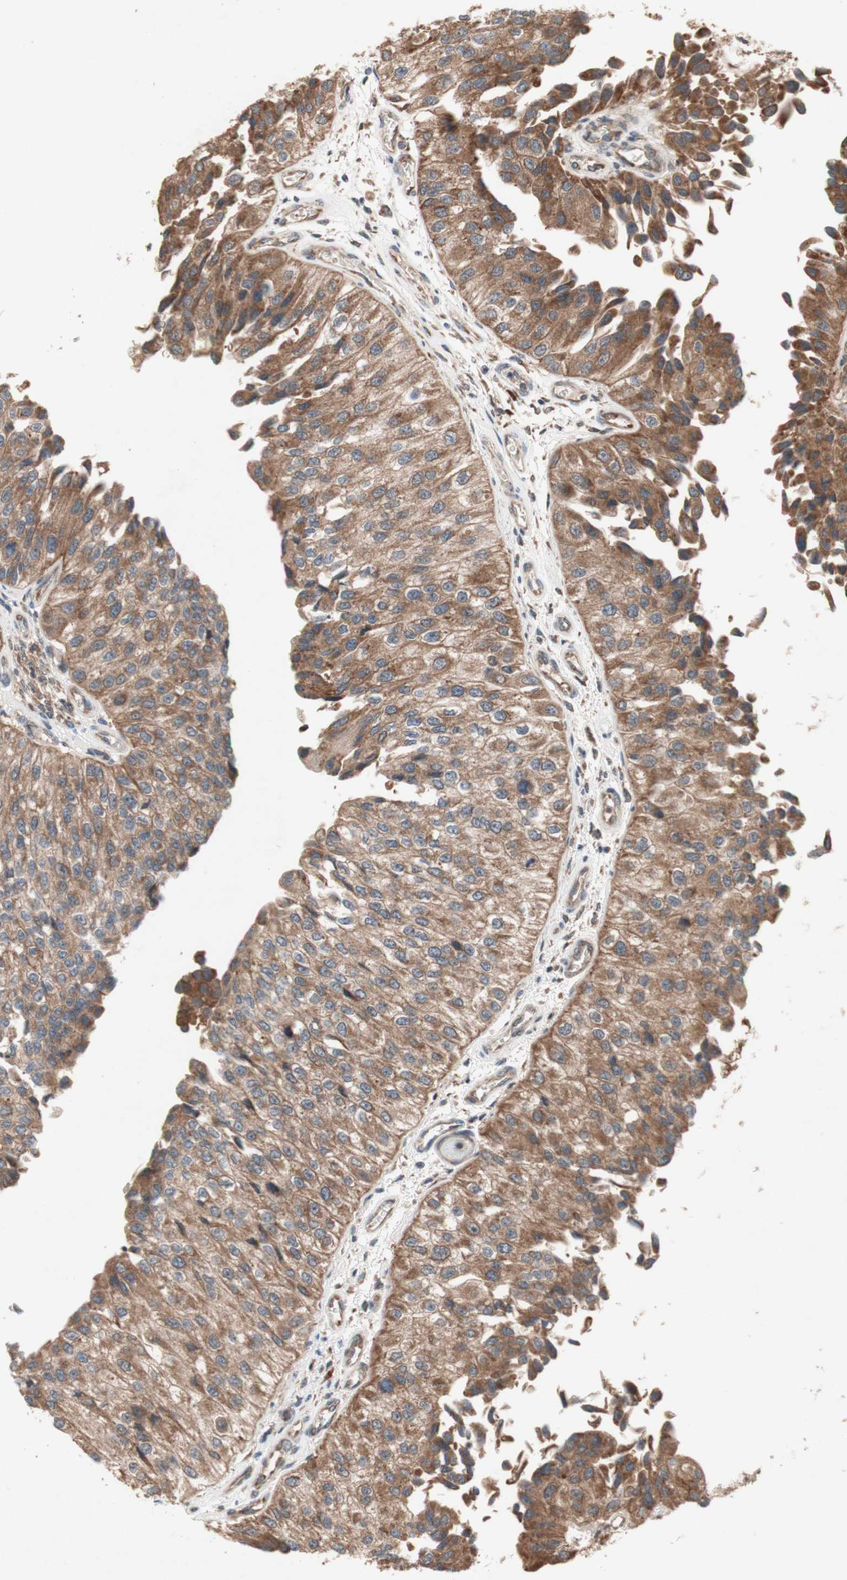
{"staining": {"intensity": "moderate", "quantity": ">75%", "location": "cytoplasmic/membranous"}, "tissue": "urothelial cancer", "cell_type": "Tumor cells", "image_type": "cancer", "snomed": [{"axis": "morphology", "description": "Urothelial carcinoma, High grade"}, {"axis": "topography", "description": "Kidney"}, {"axis": "topography", "description": "Urinary bladder"}], "caption": "Urothelial carcinoma (high-grade) stained with a brown dye reveals moderate cytoplasmic/membranous positive staining in approximately >75% of tumor cells.", "gene": "DDOST", "patient": {"sex": "male", "age": 77}}